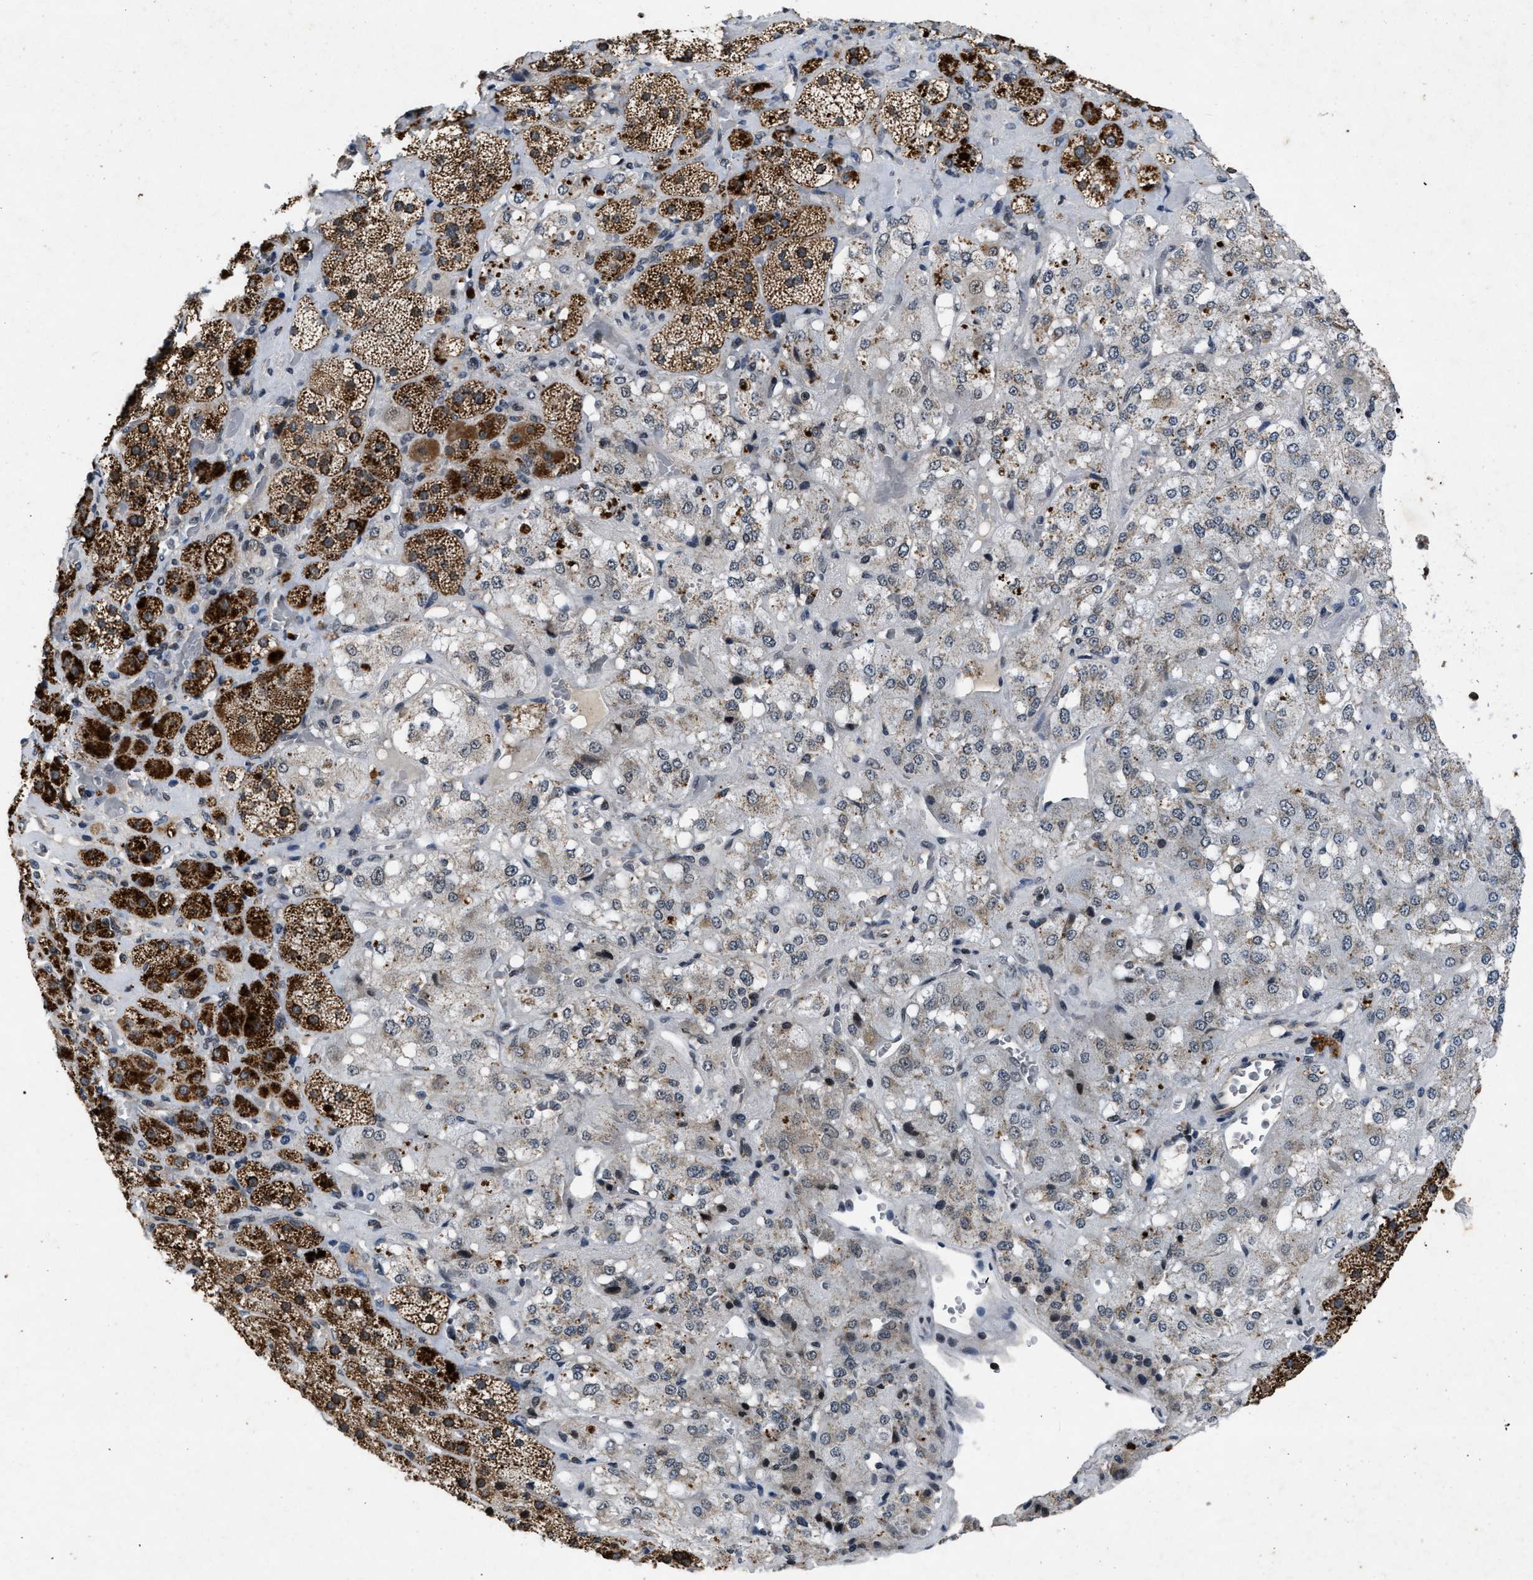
{"staining": {"intensity": "strong", "quantity": "25%-75%", "location": "cytoplasmic/membranous,nuclear"}, "tissue": "adrenal gland", "cell_type": "Glandular cells", "image_type": "normal", "snomed": [{"axis": "morphology", "description": "Normal tissue, NOS"}, {"axis": "topography", "description": "Adrenal gland"}], "caption": "Immunohistochemistry (IHC) histopathology image of benign human adrenal gland stained for a protein (brown), which shows high levels of strong cytoplasmic/membranous,nuclear expression in approximately 25%-75% of glandular cells.", "gene": "ZNHIT1", "patient": {"sex": "male", "age": 57}}